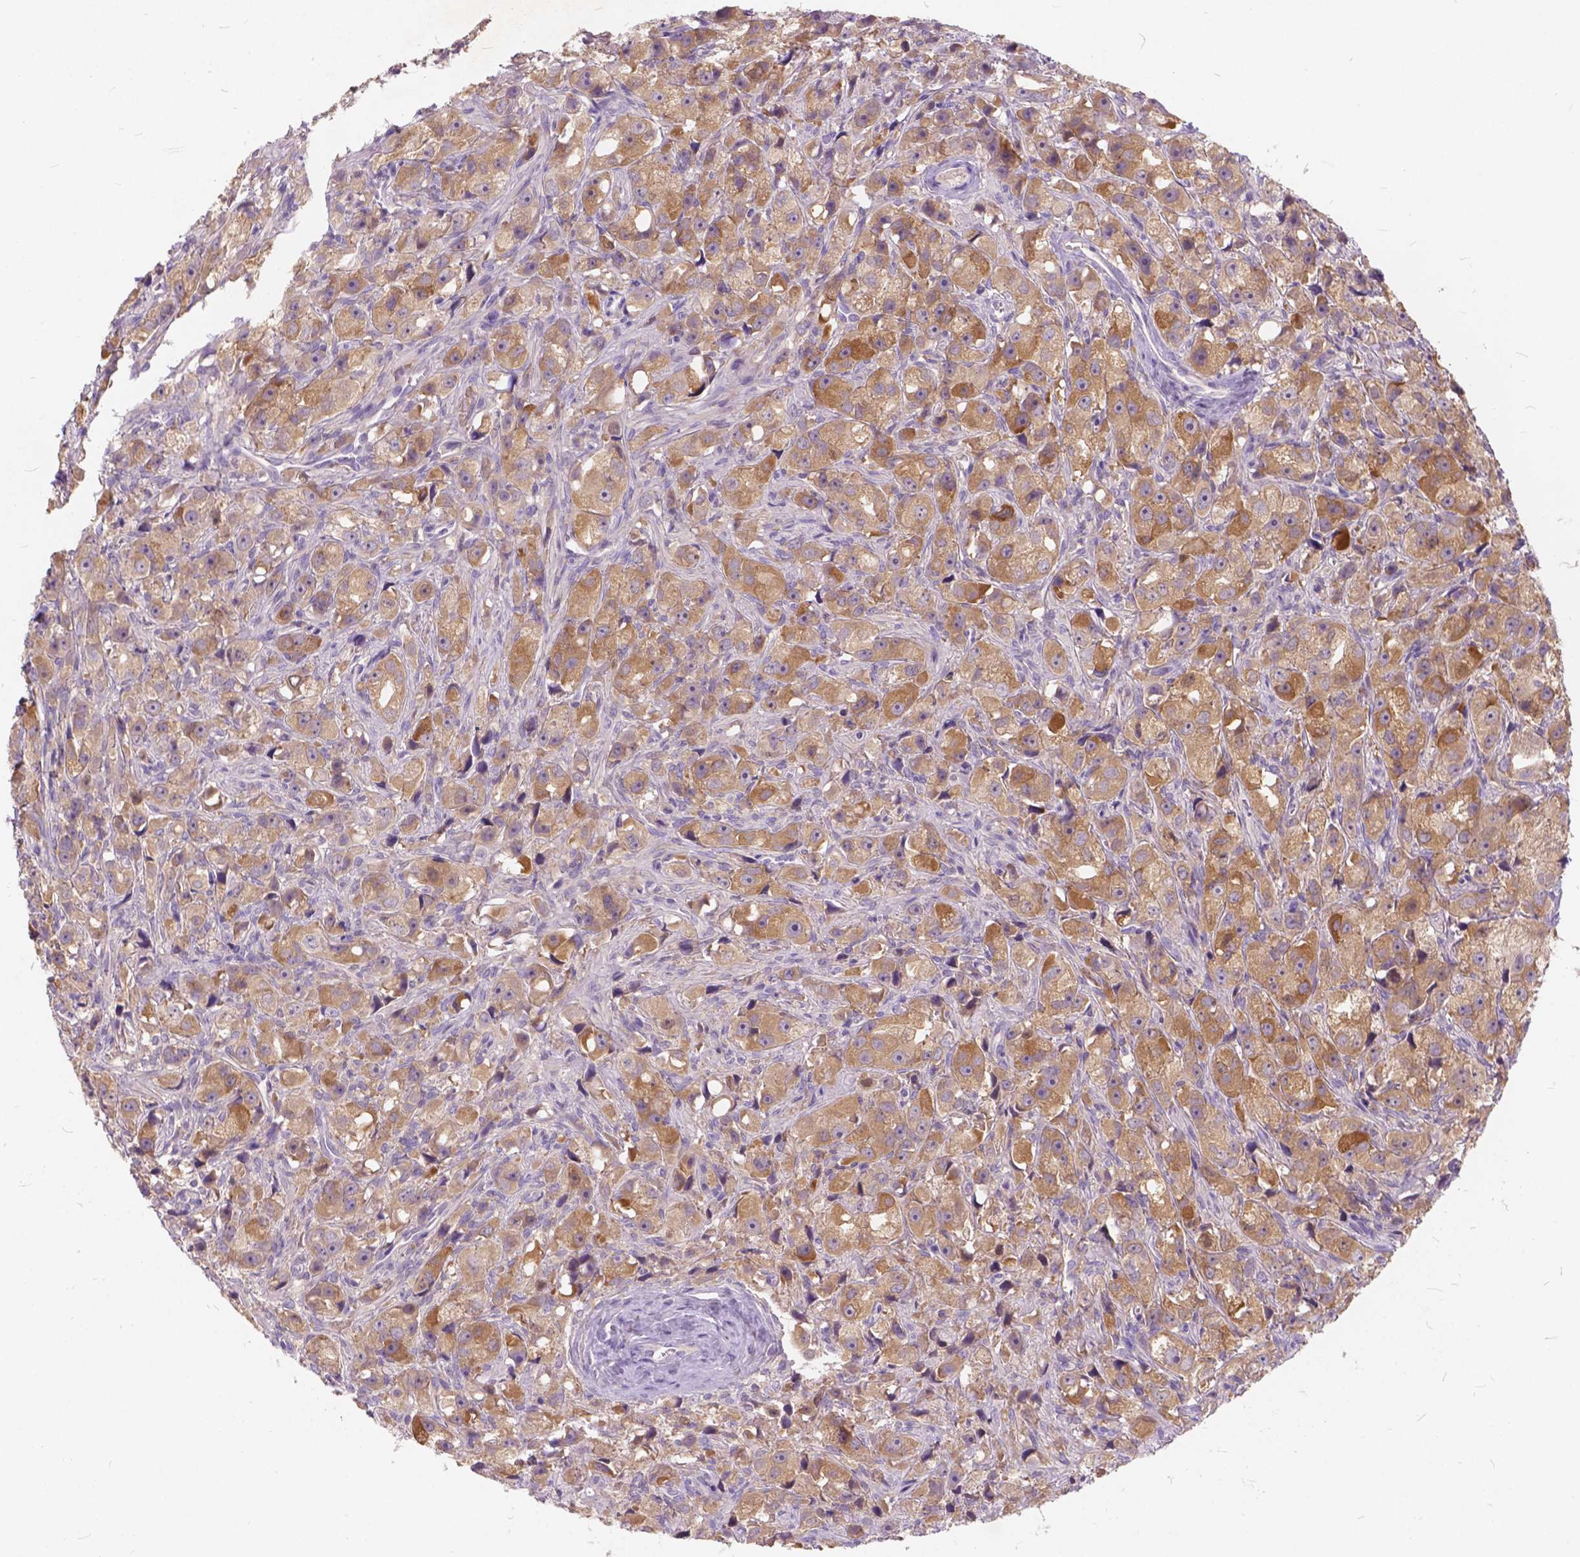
{"staining": {"intensity": "weak", "quantity": ">75%", "location": "cytoplasmic/membranous"}, "tissue": "prostate cancer", "cell_type": "Tumor cells", "image_type": "cancer", "snomed": [{"axis": "morphology", "description": "Adenocarcinoma, High grade"}, {"axis": "topography", "description": "Prostate"}], "caption": "DAB immunohistochemical staining of prostate high-grade adenocarcinoma exhibits weak cytoplasmic/membranous protein staining in approximately >75% of tumor cells.", "gene": "PEX11G", "patient": {"sex": "male", "age": 75}}